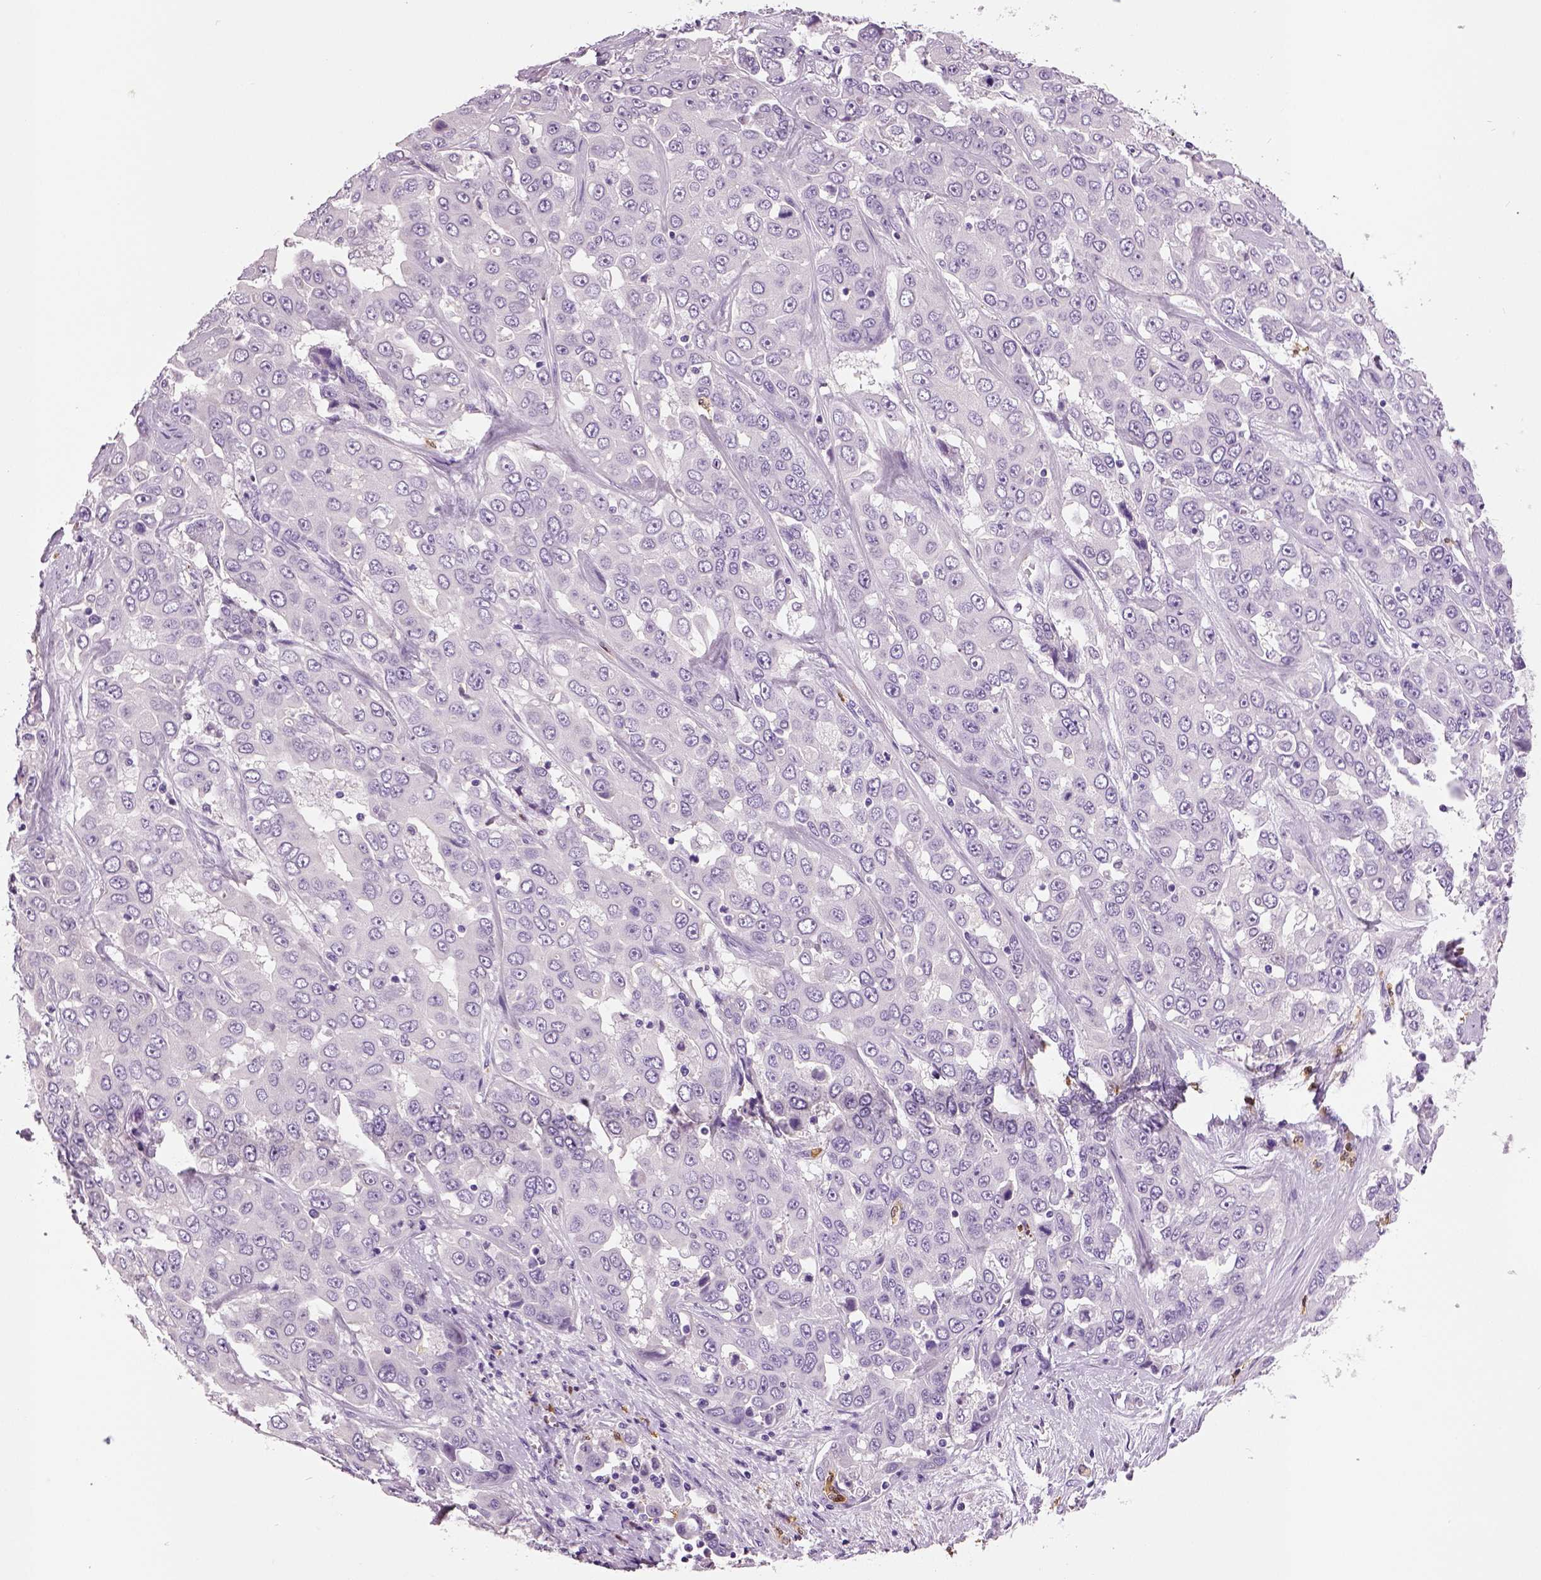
{"staining": {"intensity": "negative", "quantity": "none", "location": "none"}, "tissue": "liver cancer", "cell_type": "Tumor cells", "image_type": "cancer", "snomed": [{"axis": "morphology", "description": "Cholangiocarcinoma"}, {"axis": "topography", "description": "Liver"}], "caption": "Immunohistochemistry histopathology image of neoplastic tissue: liver cancer (cholangiocarcinoma) stained with DAB shows no significant protein staining in tumor cells.", "gene": "NECAB2", "patient": {"sex": "female", "age": 52}}